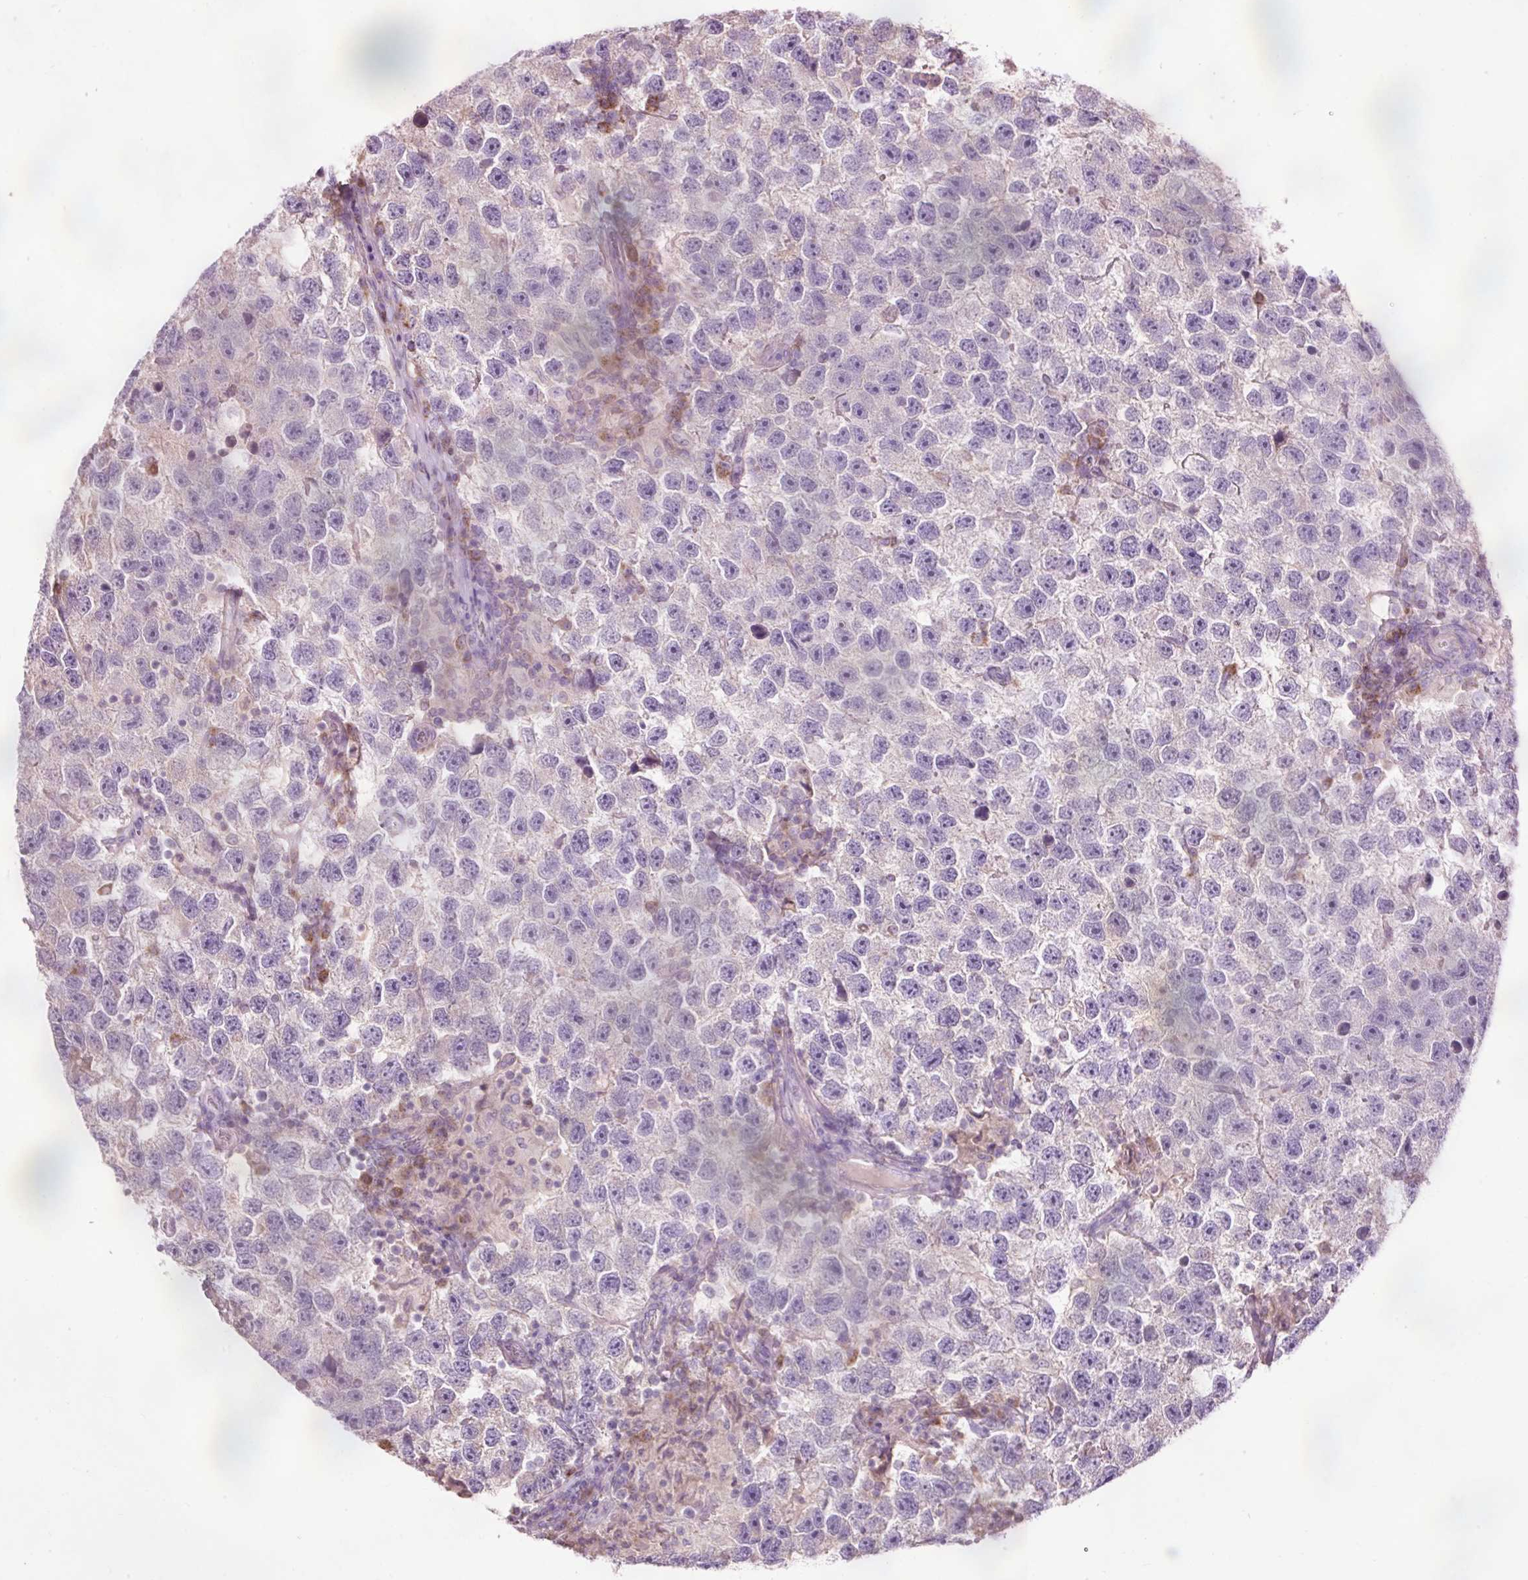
{"staining": {"intensity": "negative", "quantity": "none", "location": "none"}, "tissue": "testis cancer", "cell_type": "Tumor cells", "image_type": "cancer", "snomed": [{"axis": "morphology", "description": "Seminoma, NOS"}, {"axis": "topography", "description": "Testis"}], "caption": "Testis seminoma stained for a protein using immunohistochemistry (IHC) shows no positivity tumor cells.", "gene": "PRDX5", "patient": {"sex": "male", "age": 26}}